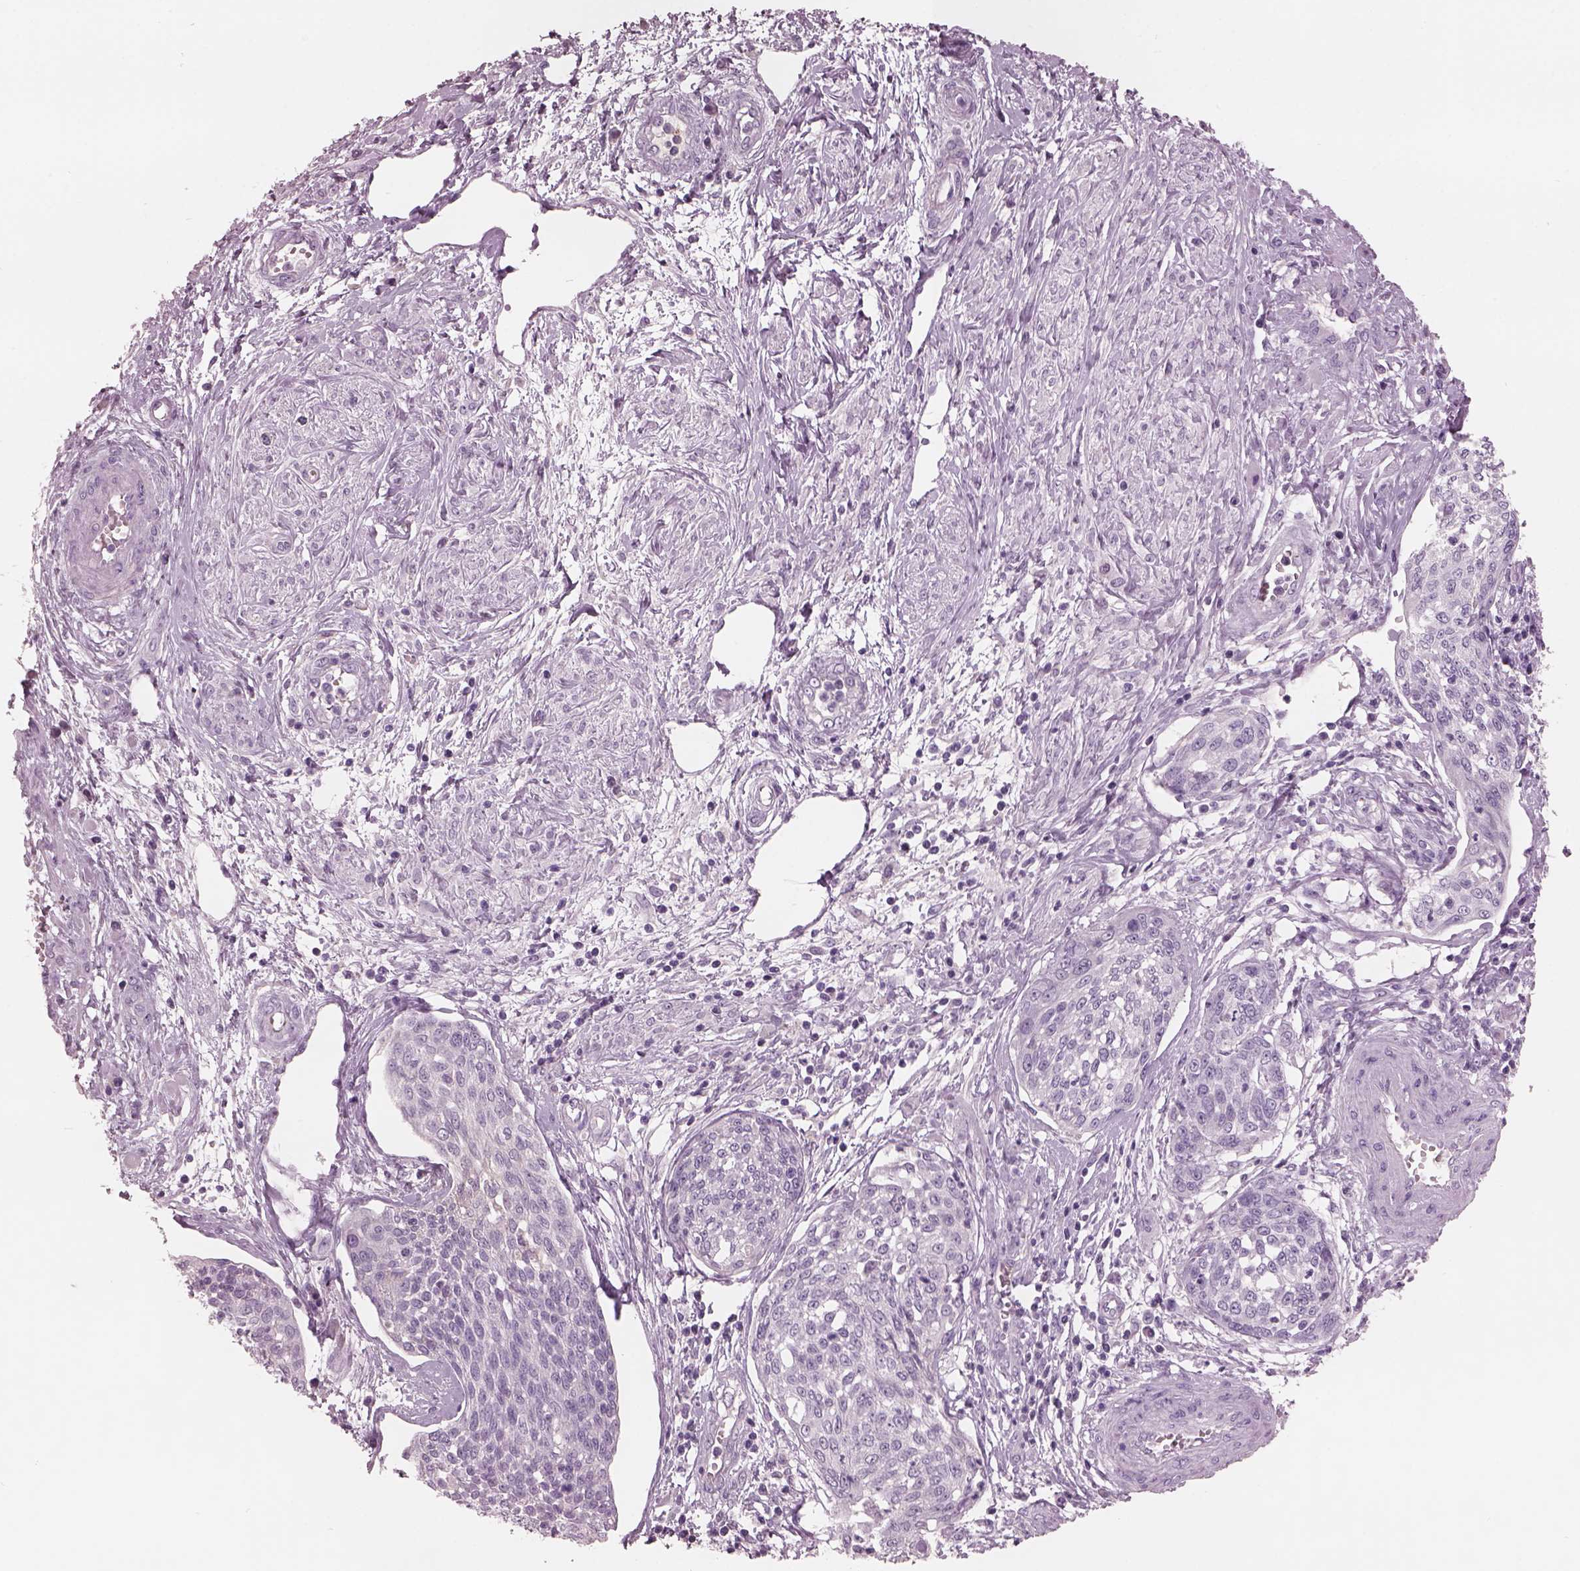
{"staining": {"intensity": "negative", "quantity": "none", "location": "none"}, "tissue": "cervical cancer", "cell_type": "Tumor cells", "image_type": "cancer", "snomed": [{"axis": "morphology", "description": "Squamous cell carcinoma, NOS"}, {"axis": "topography", "description": "Cervix"}], "caption": "Immunohistochemistry photomicrograph of neoplastic tissue: human cervical cancer (squamous cell carcinoma) stained with DAB (3,3'-diaminobenzidine) demonstrates no significant protein staining in tumor cells. (DAB immunohistochemistry visualized using brightfield microscopy, high magnification).", "gene": "PACRG", "patient": {"sex": "female", "age": 34}}